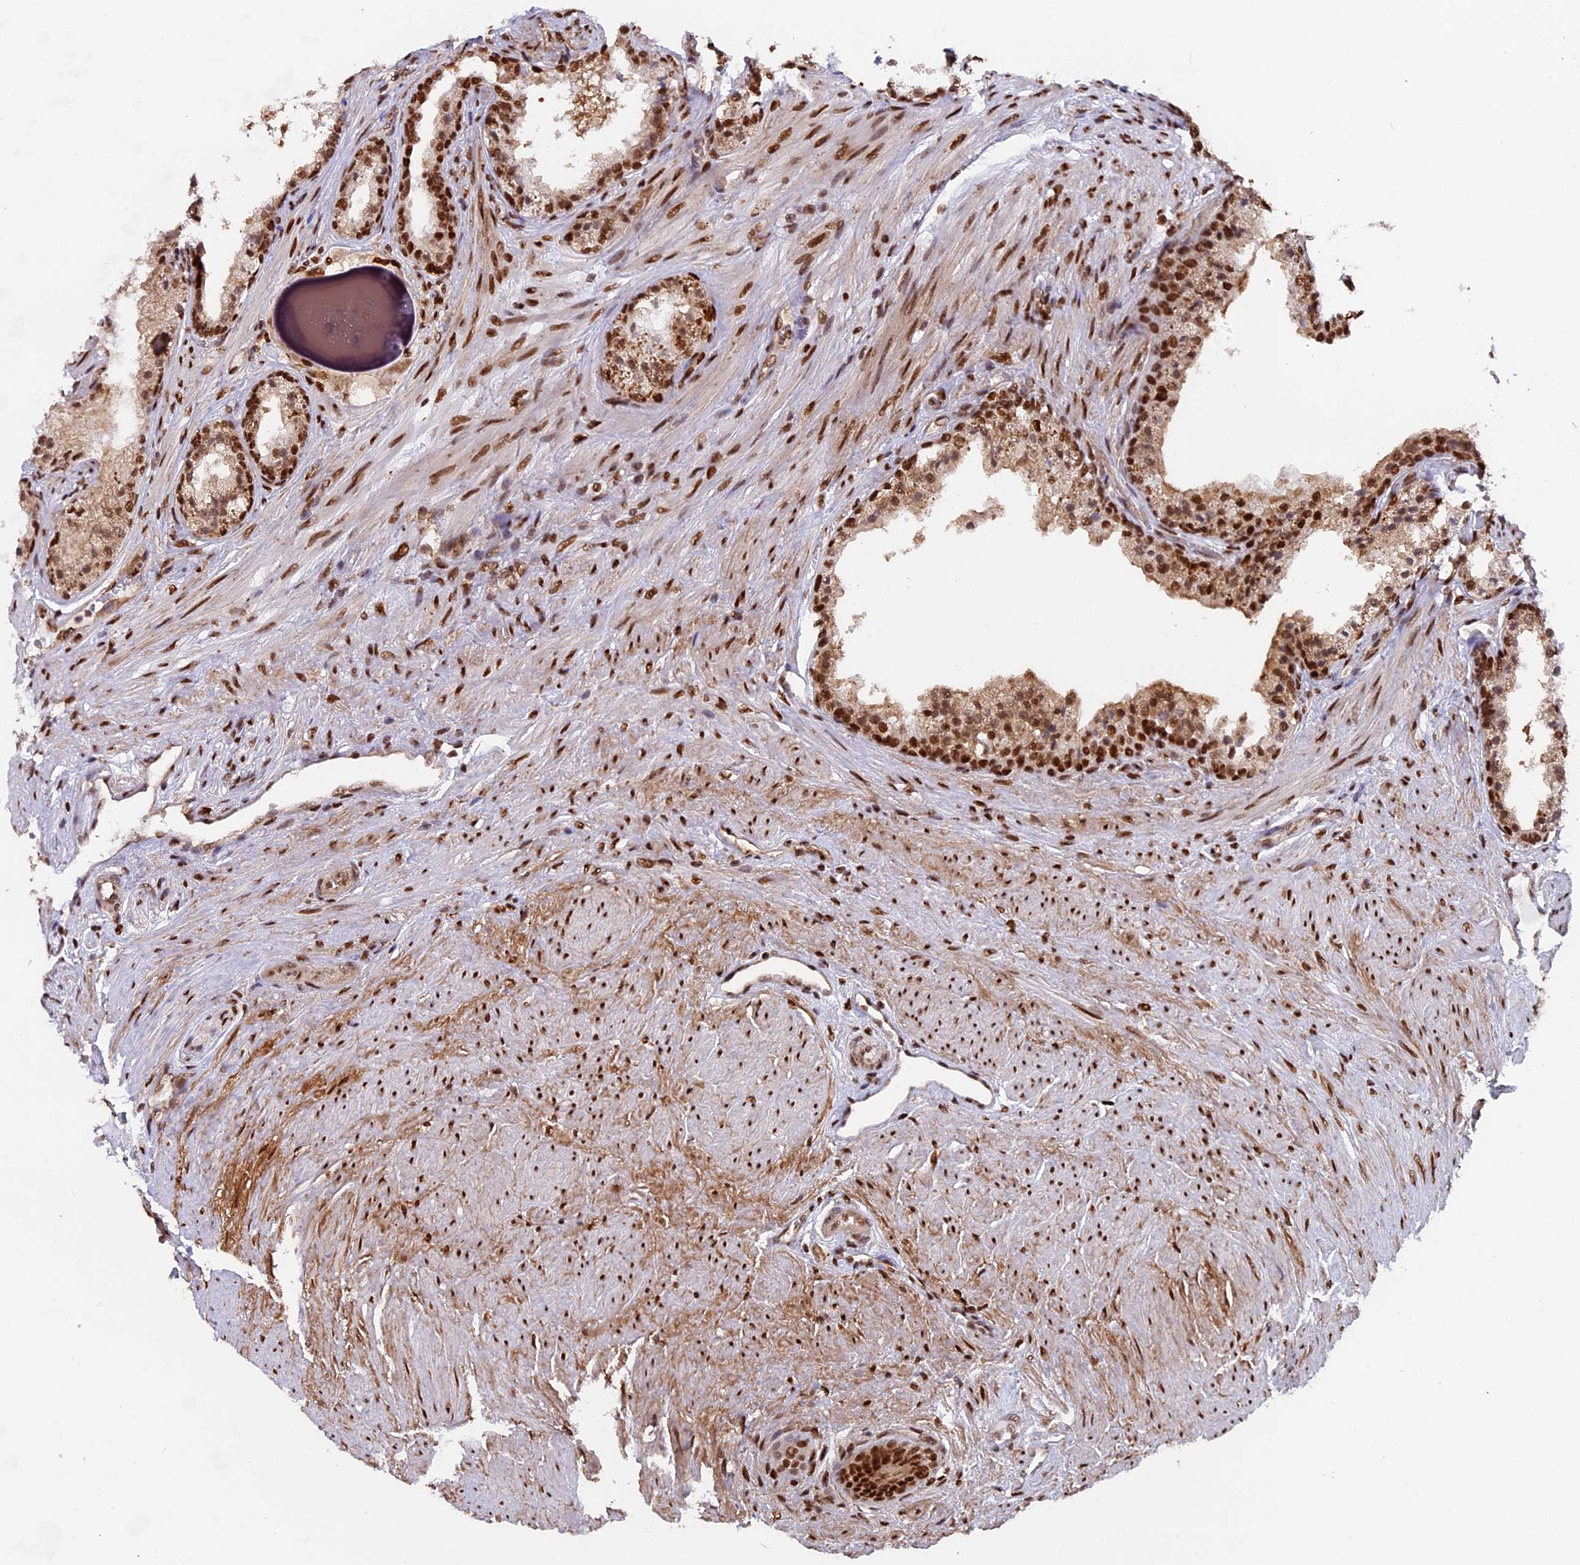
{"staining": {"intensity": "strong", "quantity": ">75%", "location": "nuclear"}, "tissue": "prostate cancer", "cell_type": "Tumor cells", "image_type": "cancer", "snomed": [{"axis": "morphology", "description": "Adenocarcinoma, High grade"}, {"axis": "topography", "description": "Prostate"}], "caption": "Immunohistochemical staining of human prostate cancer (high-grade adenocarcinoma) demonstrates strong nuclear protein expression in approximately >75% of tumor cells.", "gene": "RAMAC", "patient": {"sex": "male", "age": 70}}